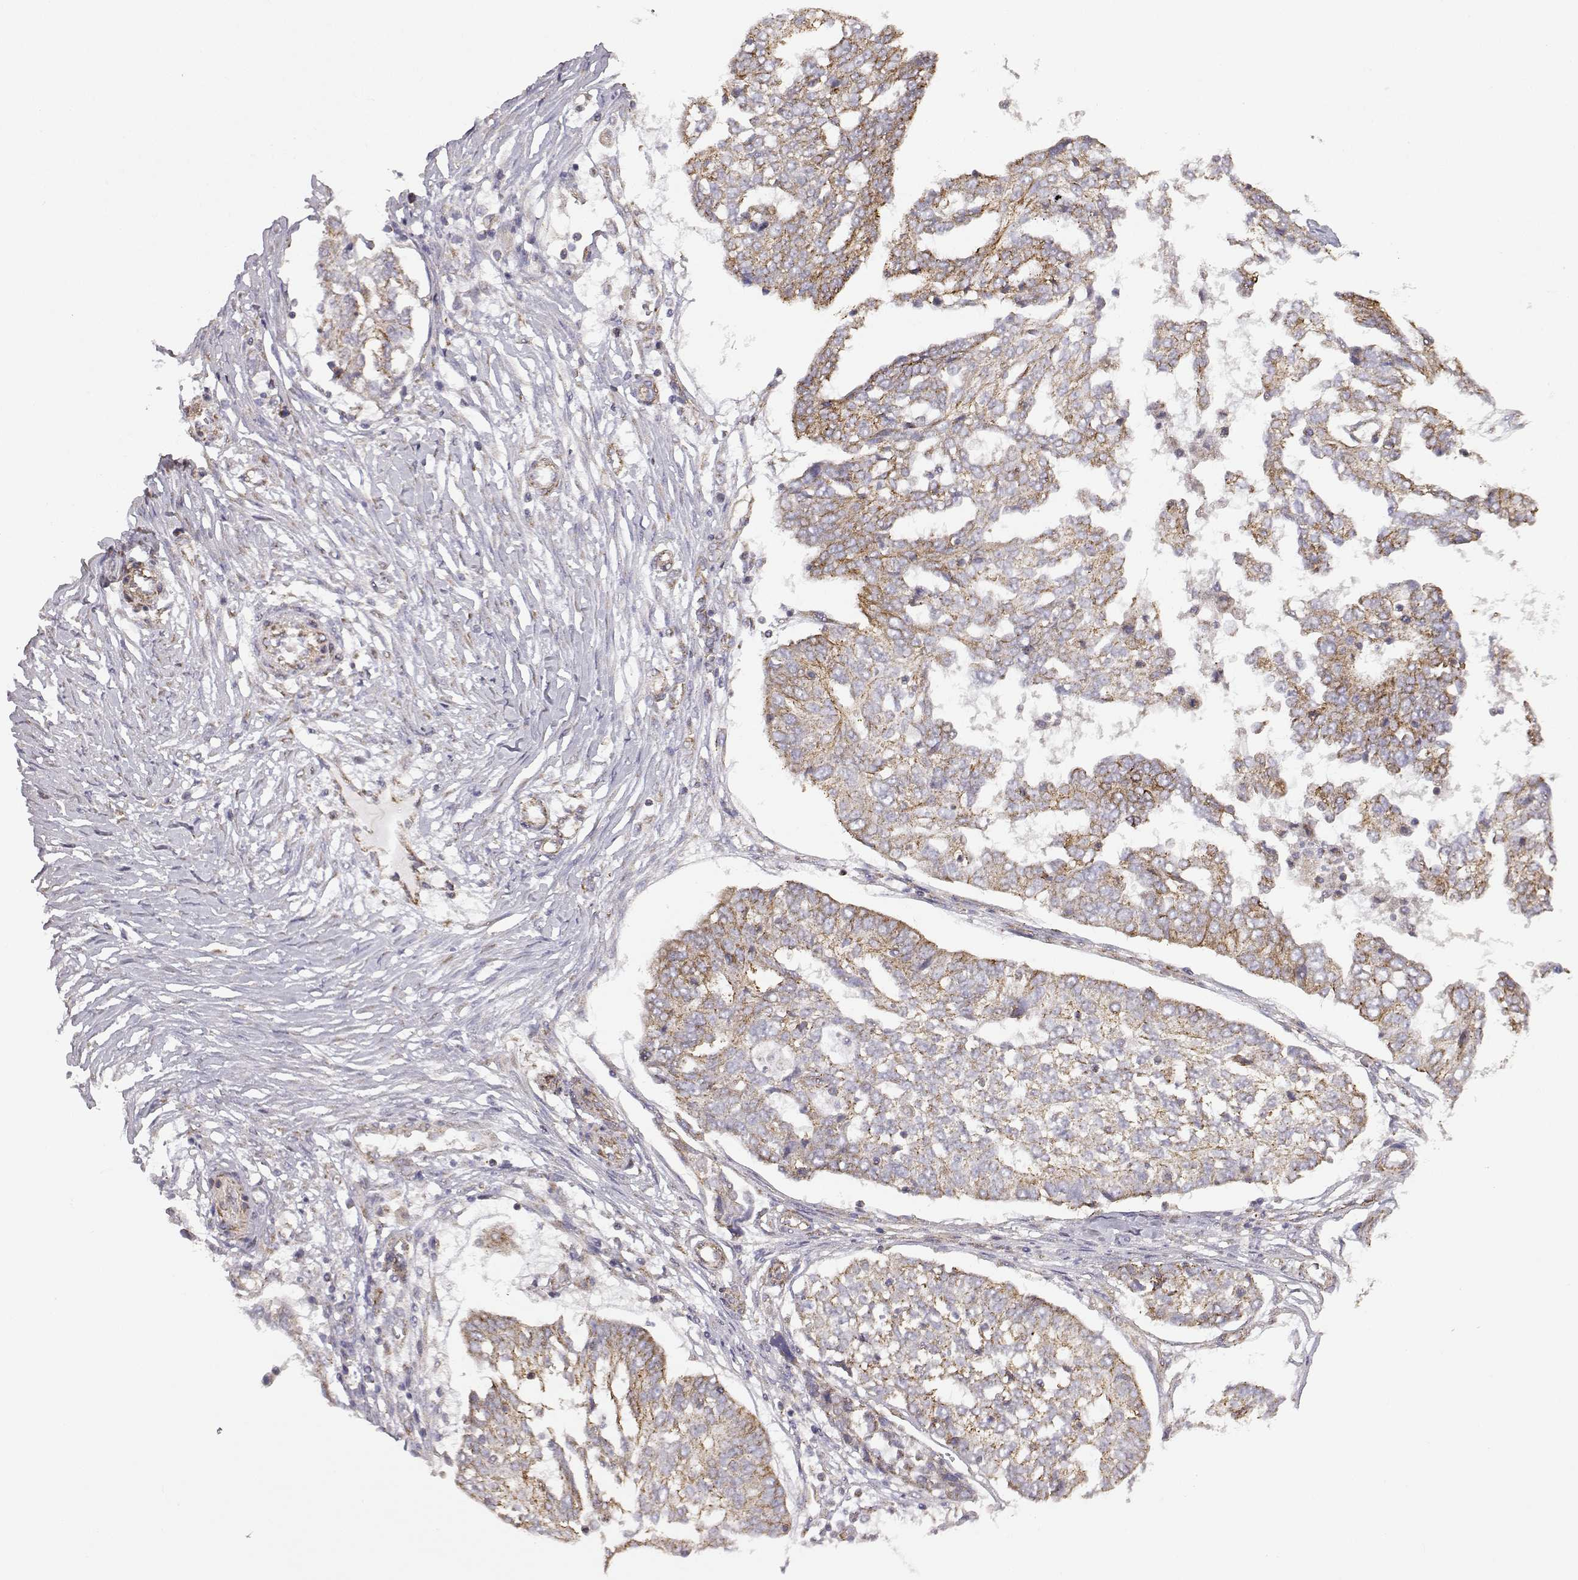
{"staining": {"intensity": "moderate", "quantity": "<25%", "location": "cytoplasmic/membranous"}, "tissue": "ovarian cancer", "cell_type": "Tumor cells", "image_type": "cancer", "snomed": [{"axis": "morphology", "description": "Cystadenocarcinoma, serous, NOS"}, {"axis": "topography", "description": "Ovary"}], "caption": "A photomicrograph of human ovarian cancer (serous cystadenocarcinoma) stained for a protein exhibits moderate cytoplasmic/membranous brown staining in tumor cells. (DAB (3,3'-diaminobenzidine) = brown stain, brightfield microscopy at high magnification).", "gene": "DDC", "patient": {"sex": "female", "age": 67}}